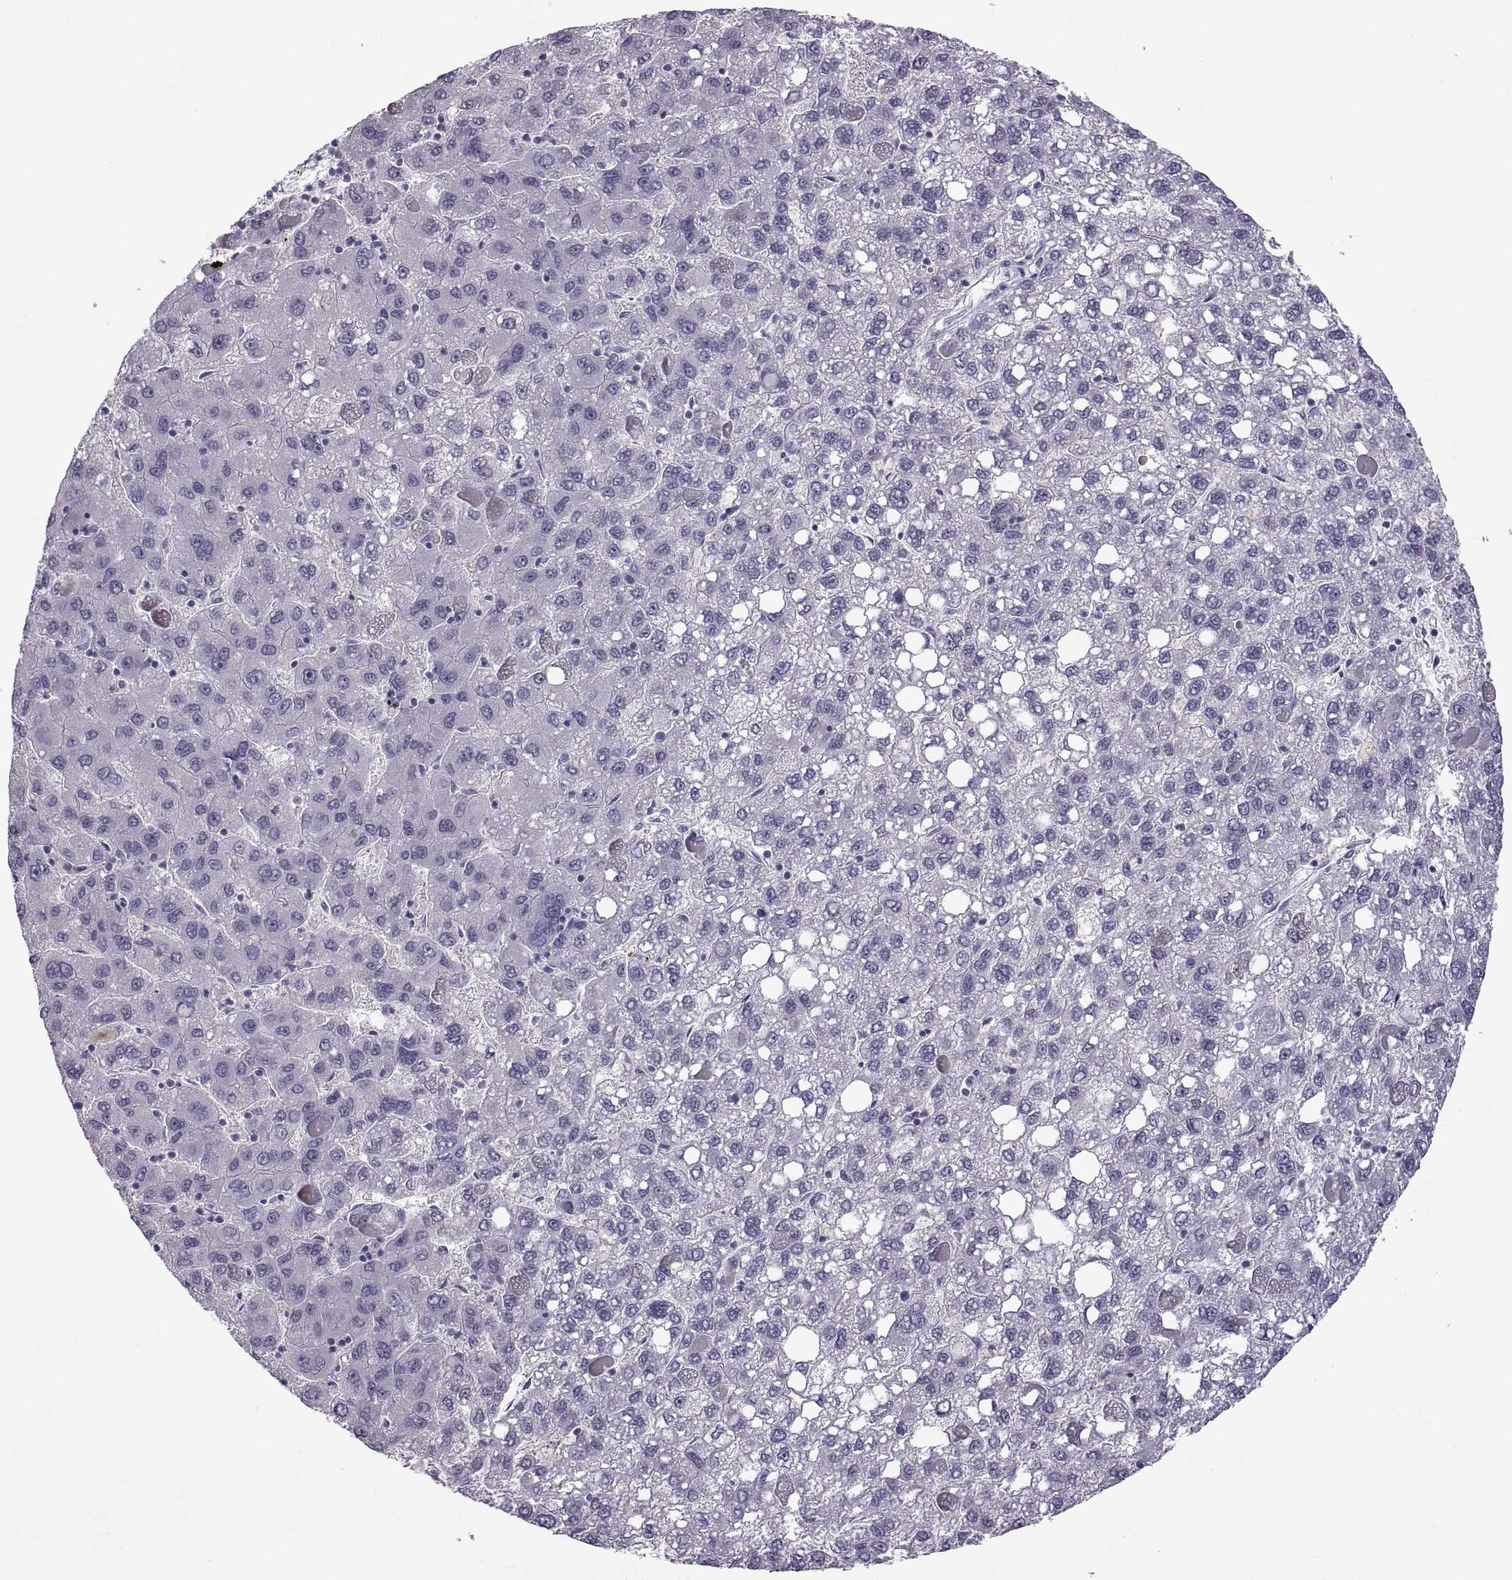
{"staining": {"intensity": "negative", "quantity": "none", "location": "none"}, "tissue": "liver cancer", "cell_type": "Tumor cells", "image_type": "cancer", "snomed": [{"axis": "morphology", "description": "Carcinoma, Hepatocellular, NOS"}, {"axis": "topography", "description": "Liver"}], "caption": "This micrograph is of liver cancer (hepatocellular carcinoma) stained with immunohistochemistry (IHC) to label a protein in brown with the nuclei are counter-stained blue. There is no positivity in tumor cells.", "gene": "RDM1", "patient": {"sex": "female", "age": 82}}